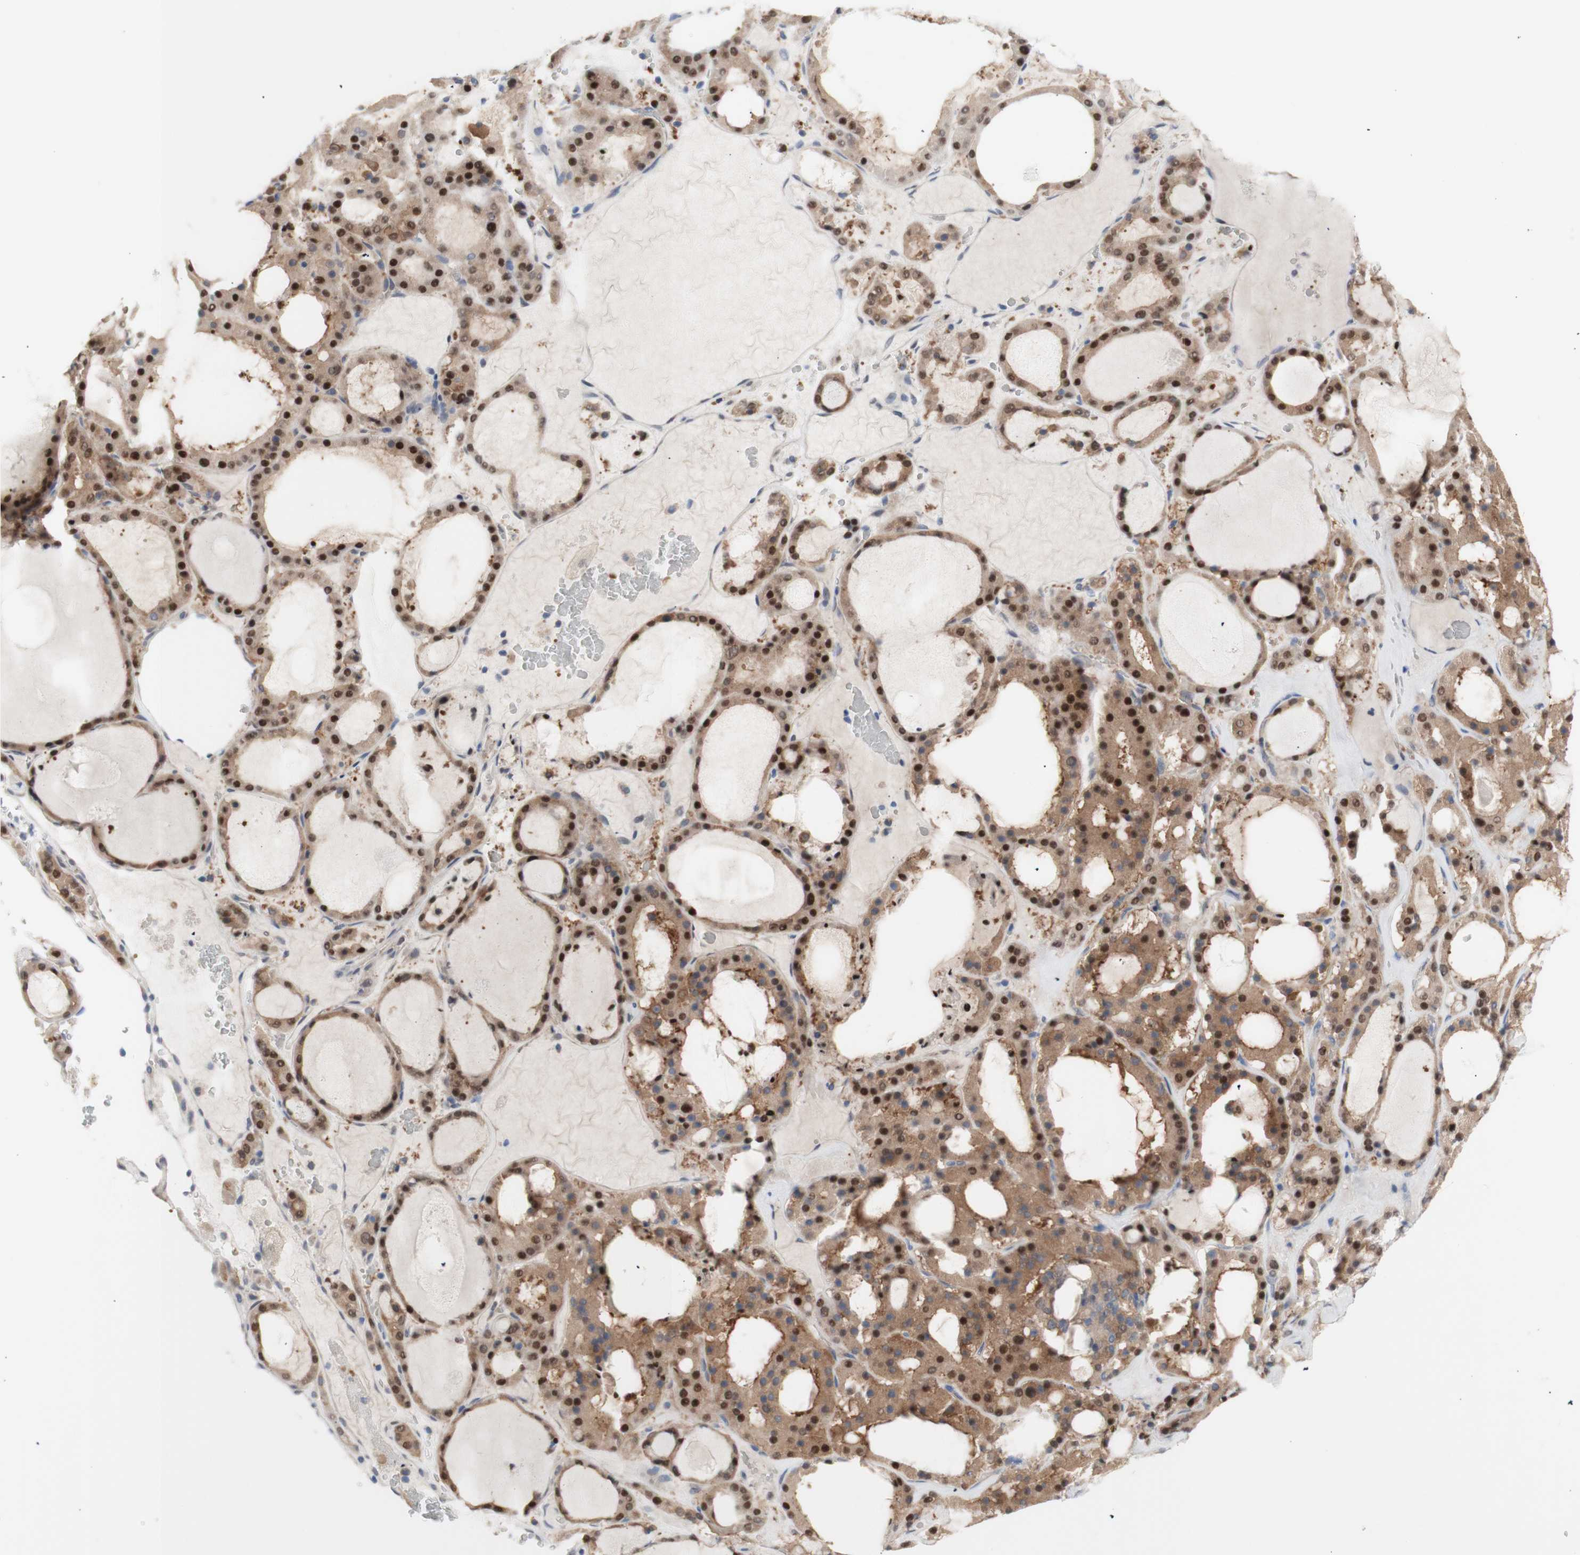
{"staining": {"intensity": "moderate", "quantity": "25%-75%", "location": "cytoplasmic/membranous,nuclear"}, "tissue": "thyroid gland", "cell_type": "Glandular cells", "image_type": "normal", "snomed": [{"axis": "morphology", "description": "Normal tissue, NOS"}, {"axis": "morphology", "description": "Carcinoma, NOS"}, {"axis": "topography", "description": "Thyroid gland"}], "caption": "Approximately 25%-75% of glandular cells in unremarkable human thyroid gland reveal moderate cytoplasmic/membranous,nuclear protein expression as visualized by brown immunohistochemical staining.", "gene": "PRMT5", "patient": {"sex": "female", "age": 86}}